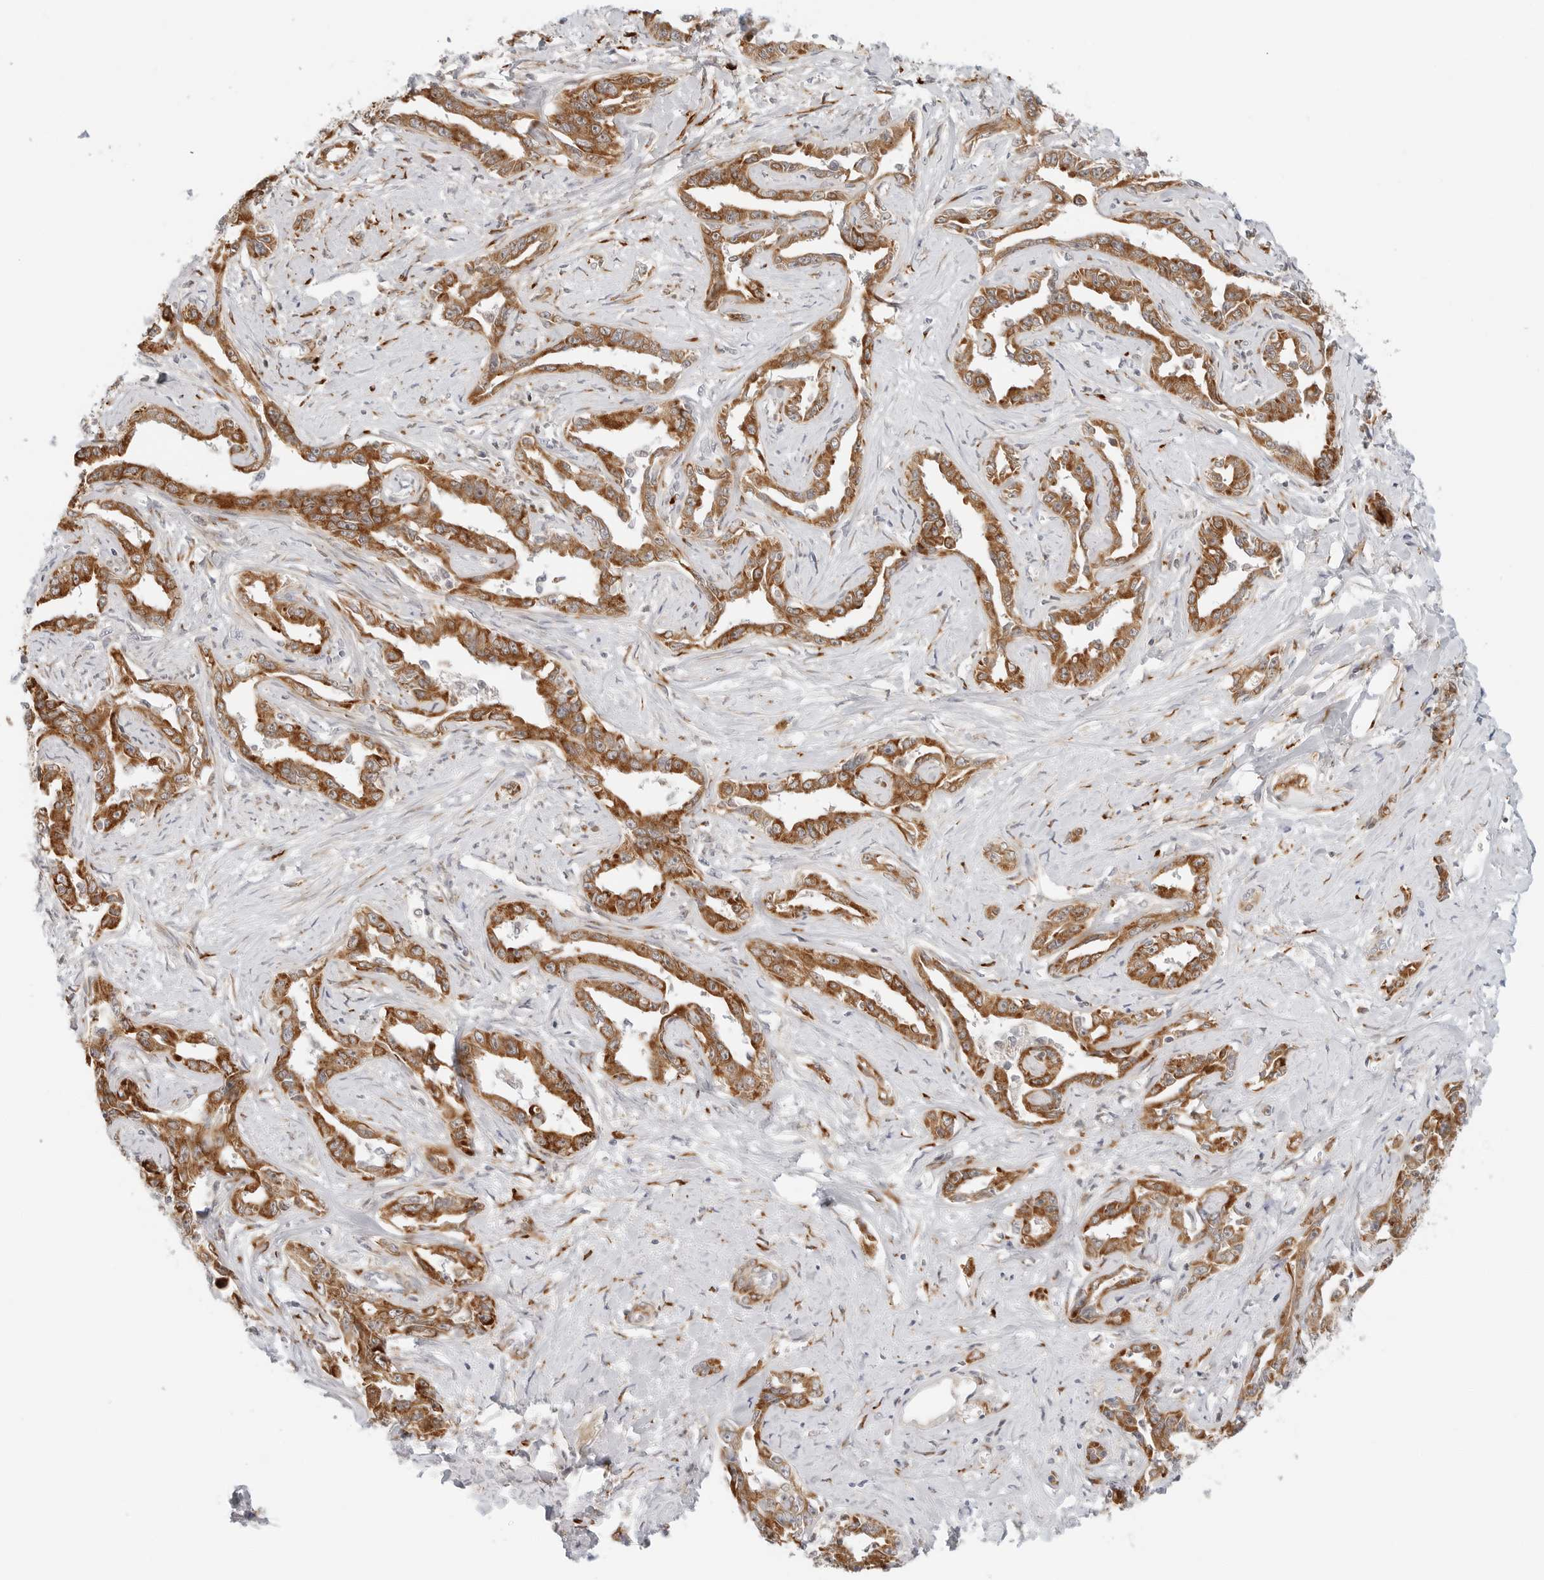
{"staining": {"intensity": "moderate", "quantity": ">75%", "location": "cytoplasmic/membranous"}, "tissue": "liver cancer", "cell_type": "Tumor cells", "image_type": "cancer", "snomed": [{"axis": "morphology", "description": "Cholangiocarcinoma"}, {"axis": "topography", "description": "Liver"}], "caption": "Protein staining demonstrates moderate cytoplasmic/membranous staining in approximately >75% of tumor cells in liver cholangiocarcinoma.", "gene": "C1QTNF1", "patient": {"sex": "male", "age": 59}}